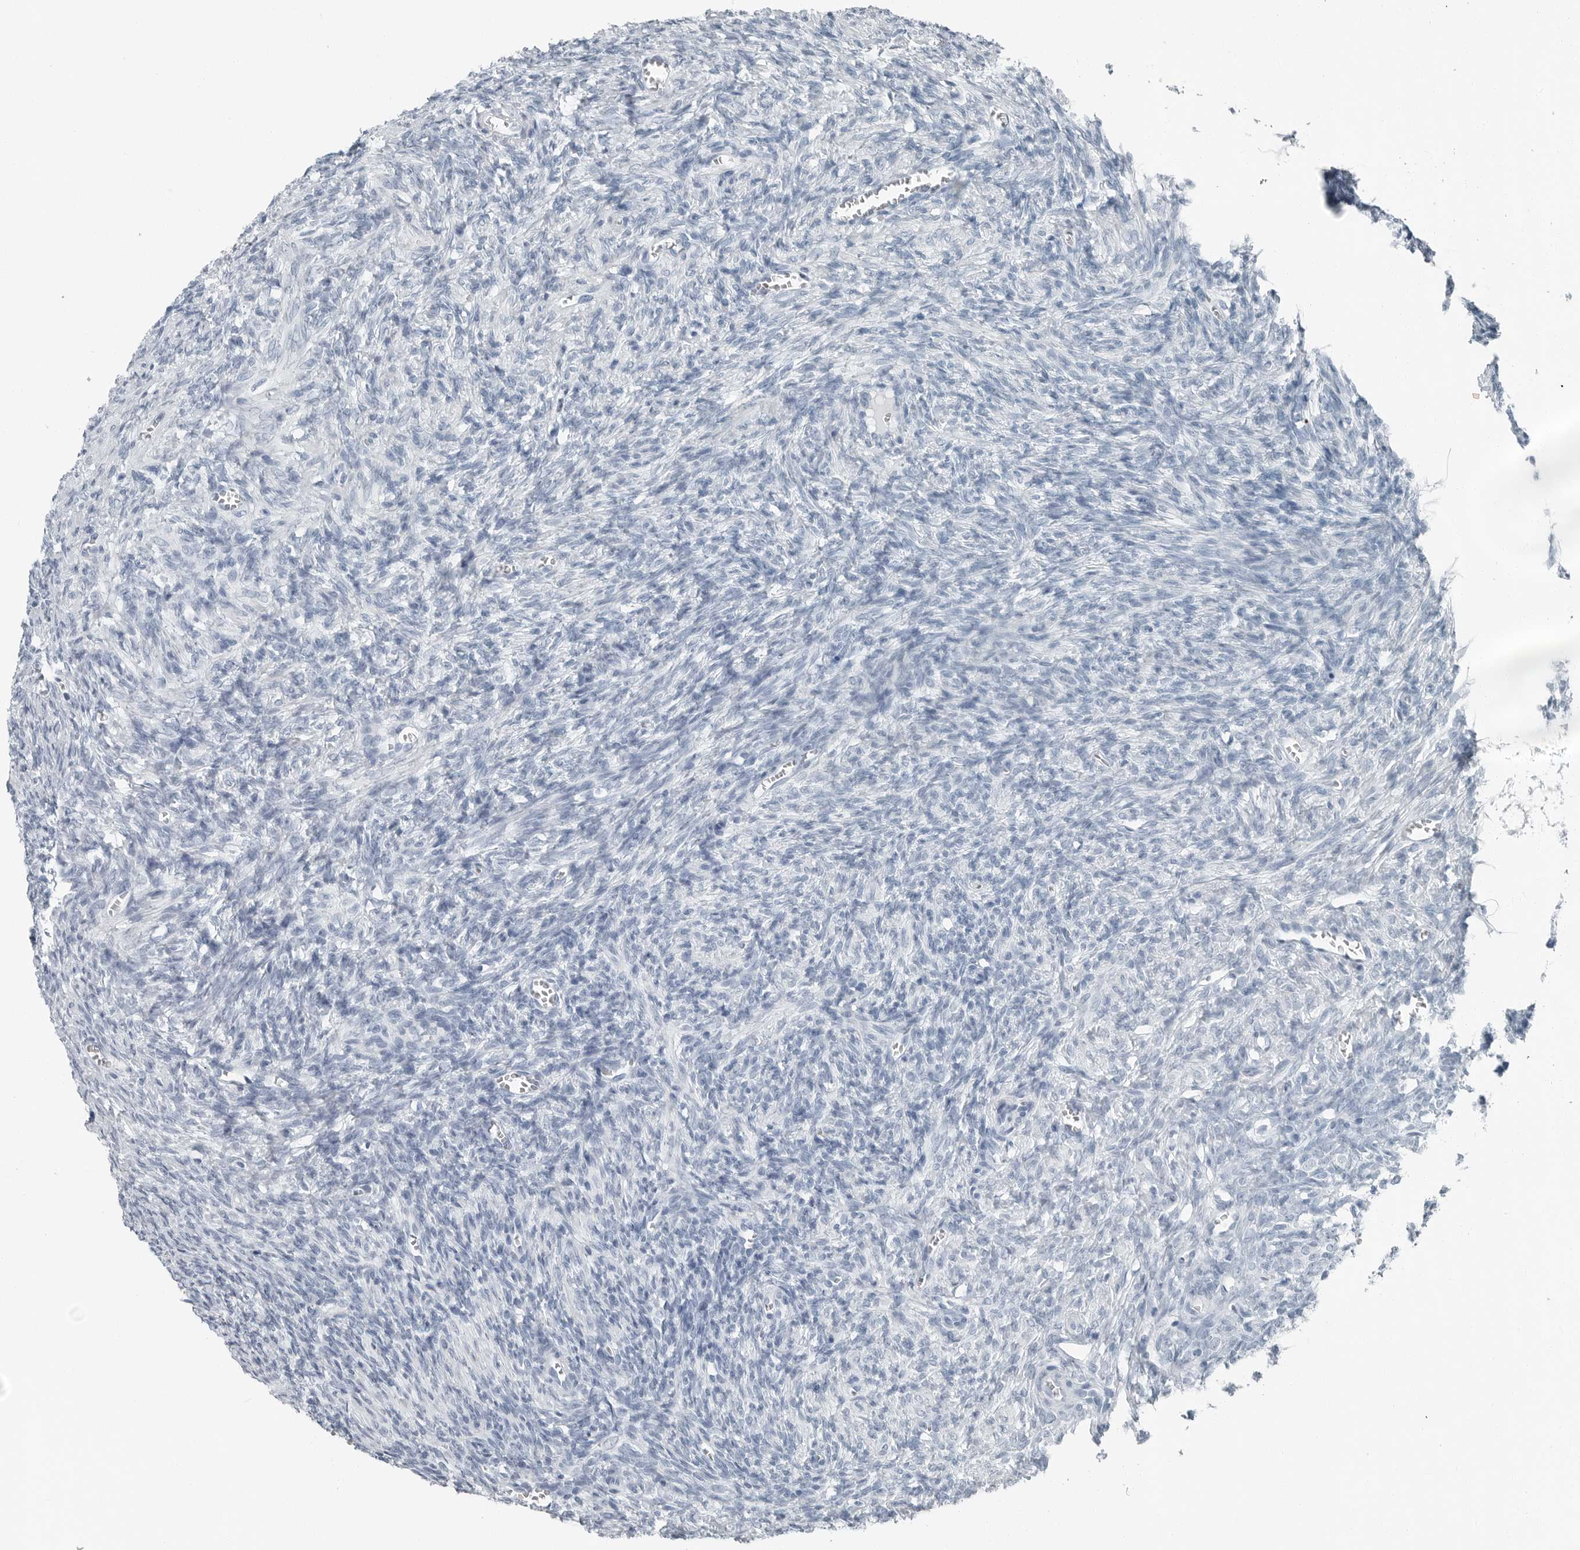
{"staining": {"intensity": "negative", "quantity": "none", "location": "none"}, "tissue": "ovary", "cell_type": "Ovarian stroma cells", "image_type": "normal", "snomed": [{"axis": "morphology", "description": "Normal tissue, NOS"}, {"axis": "topography", "description": "Ovary"}], "caption": "The micrograph shows no staining of ovarian stroma cells in unremarkable ovary.", "gene": "FABP6", "patient": {"sex": "female", "age": 27}}